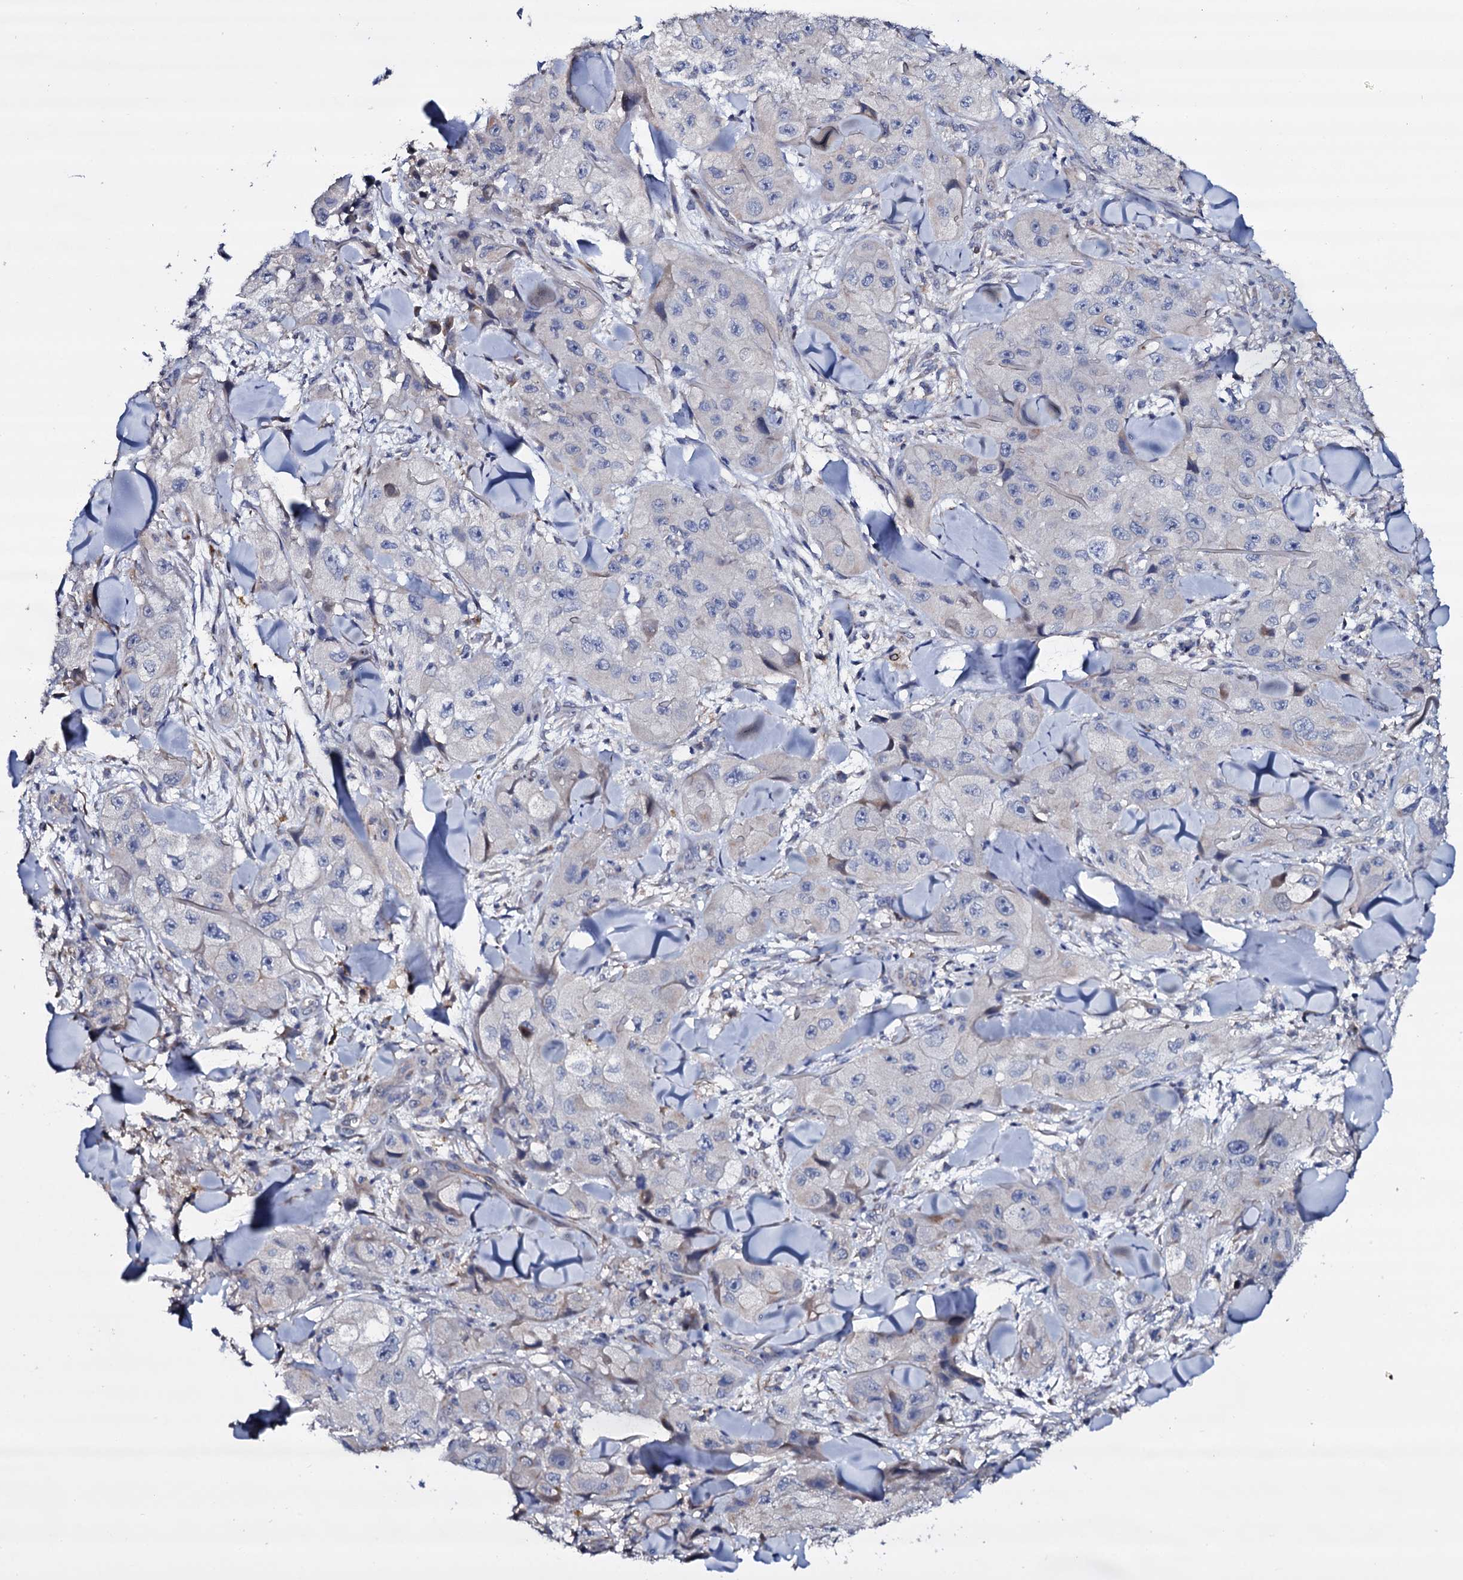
{"staining": {"intensity": "negative", "quantity": "none", "location": "none"}, "tissue": "skin cancer", "cell_type": "Tumor cells", "image_type": "cancer", "snomed": [{"axis": "morphology", "description": "Squamous cell carcinoma, NOS"}, {"axis": "topography", "description": "Skin"}, {"axis": "topography", "description": "Subcutis"}], "caption": "Tumor cells show no significant protein expression in skin cancer.", "gene": "BCL2L14", "patient": {"sex": "male", "age": 73}}